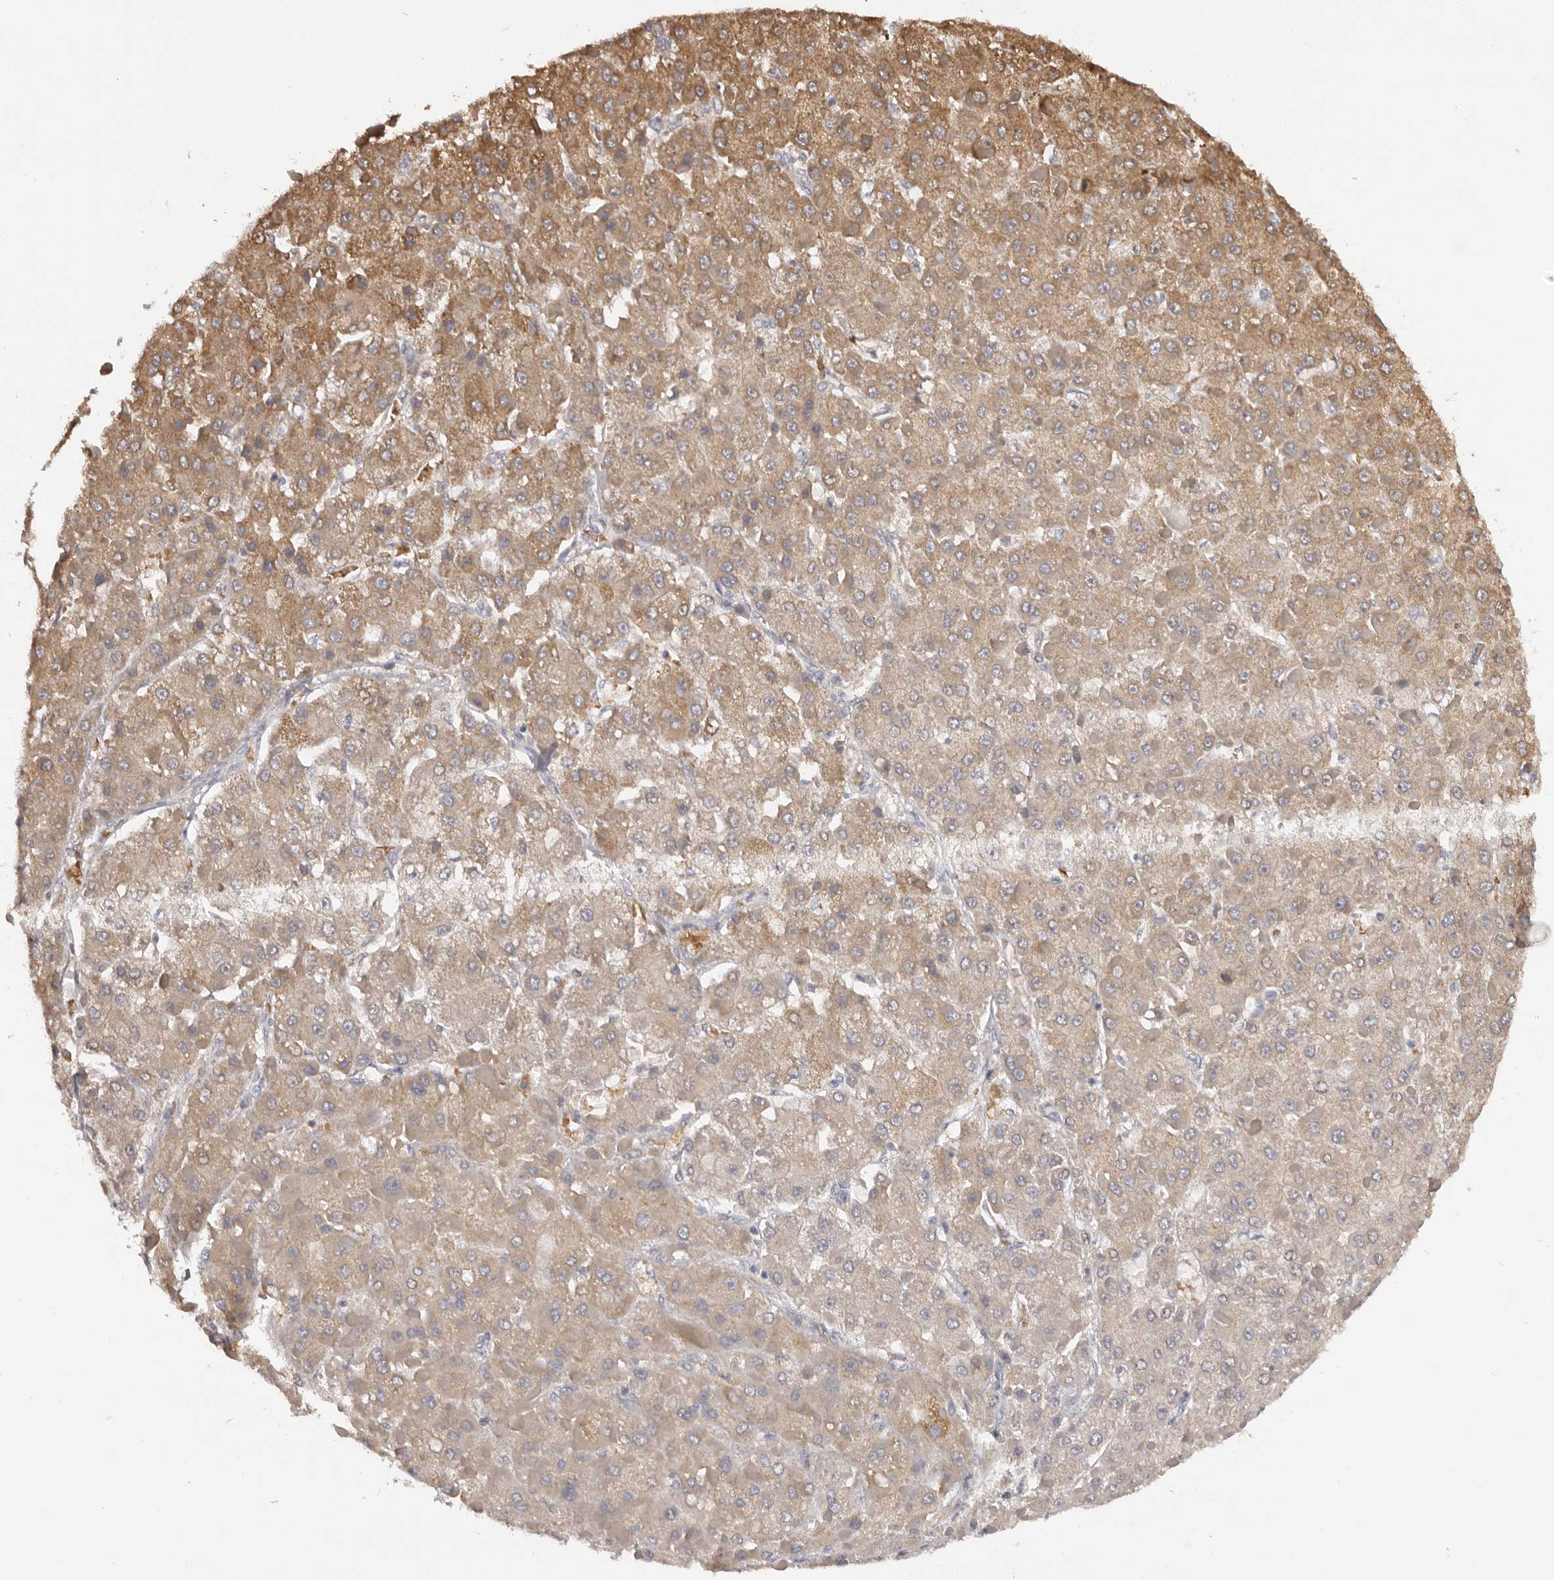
{"staining": {"intensity": "moderate", "quantity": ">75%", "location": "cytoplasmic/membranous"}, "tissue": "liver cancer", "cell_type": "Tumor cells", "image_type": "cancer", "snomed": [{"axis": "morphology", "description": "Carcinoma, Hepatocellular, NOS"}, {"axis": "topography", "description": "Liver"}], "caption": "Immunohistochemical staining of human liver cancer (hepatocellular carcinoma) displays medium levels of moderate cytoplasmic/membranous expression in approximately >75% of tumor cells.", "gene": "TNR", "patient": {"sex": "female", "age": 73}}